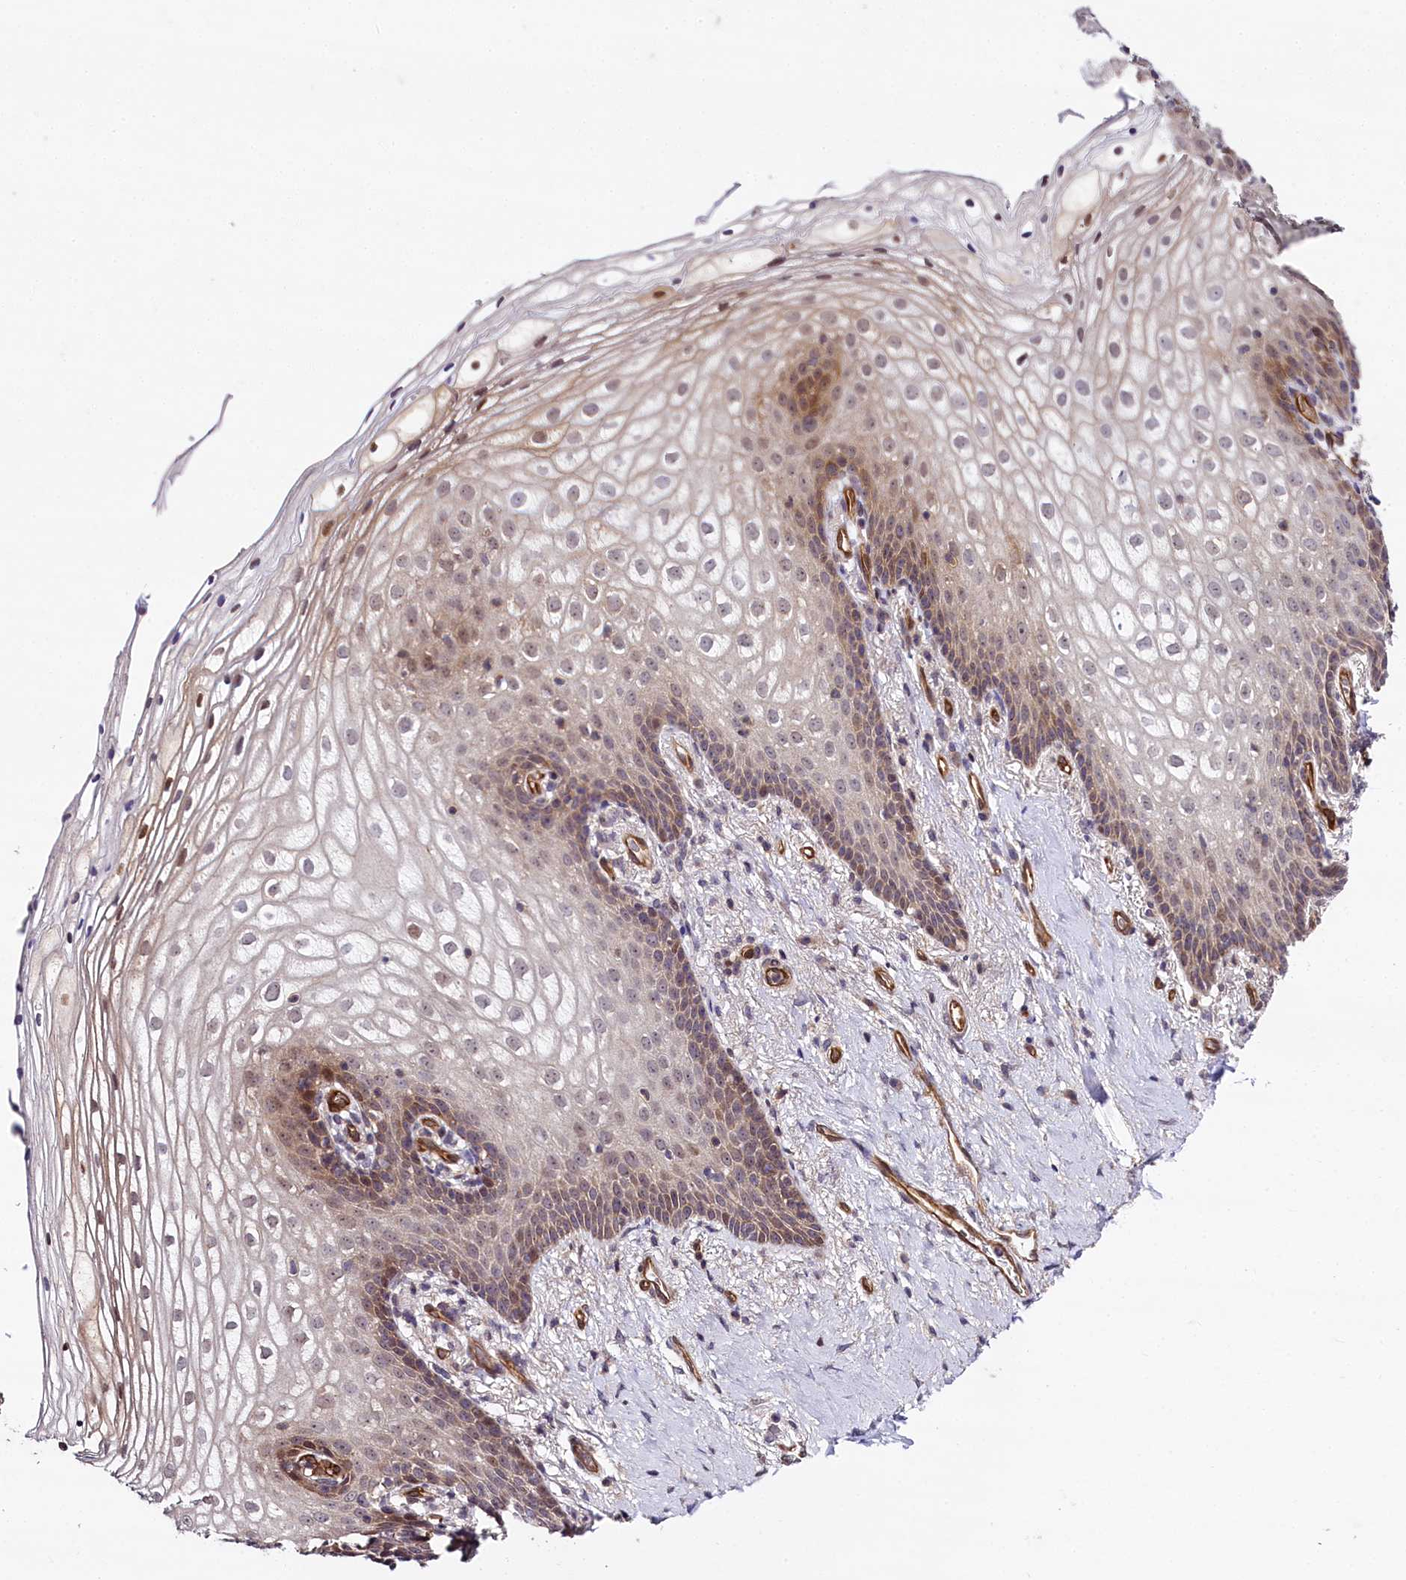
{"staining": {"intensity": "moderate", "quantity": "25%-75%", "location": "cytoplasmic/membranous,nuclear"}, "tissue": "vagina", "cell_type": "Squamous epithelial cells", "image_type": "normal", "snomed": [{"axis": "morphology", "description": "Normal tissue, NOS"}, {"axis": "topography", "description": "Vagina"}], "caption": "Immunohistochemistry (DAB) staining of benign human vagina demonstrates moderate cytoplasmic/membranous,nuclear protein expression in approximately 25%-75% of squamous epithelial cells.", "gene": "SNRK", "patient": {"sex": "female", "age": 60}}